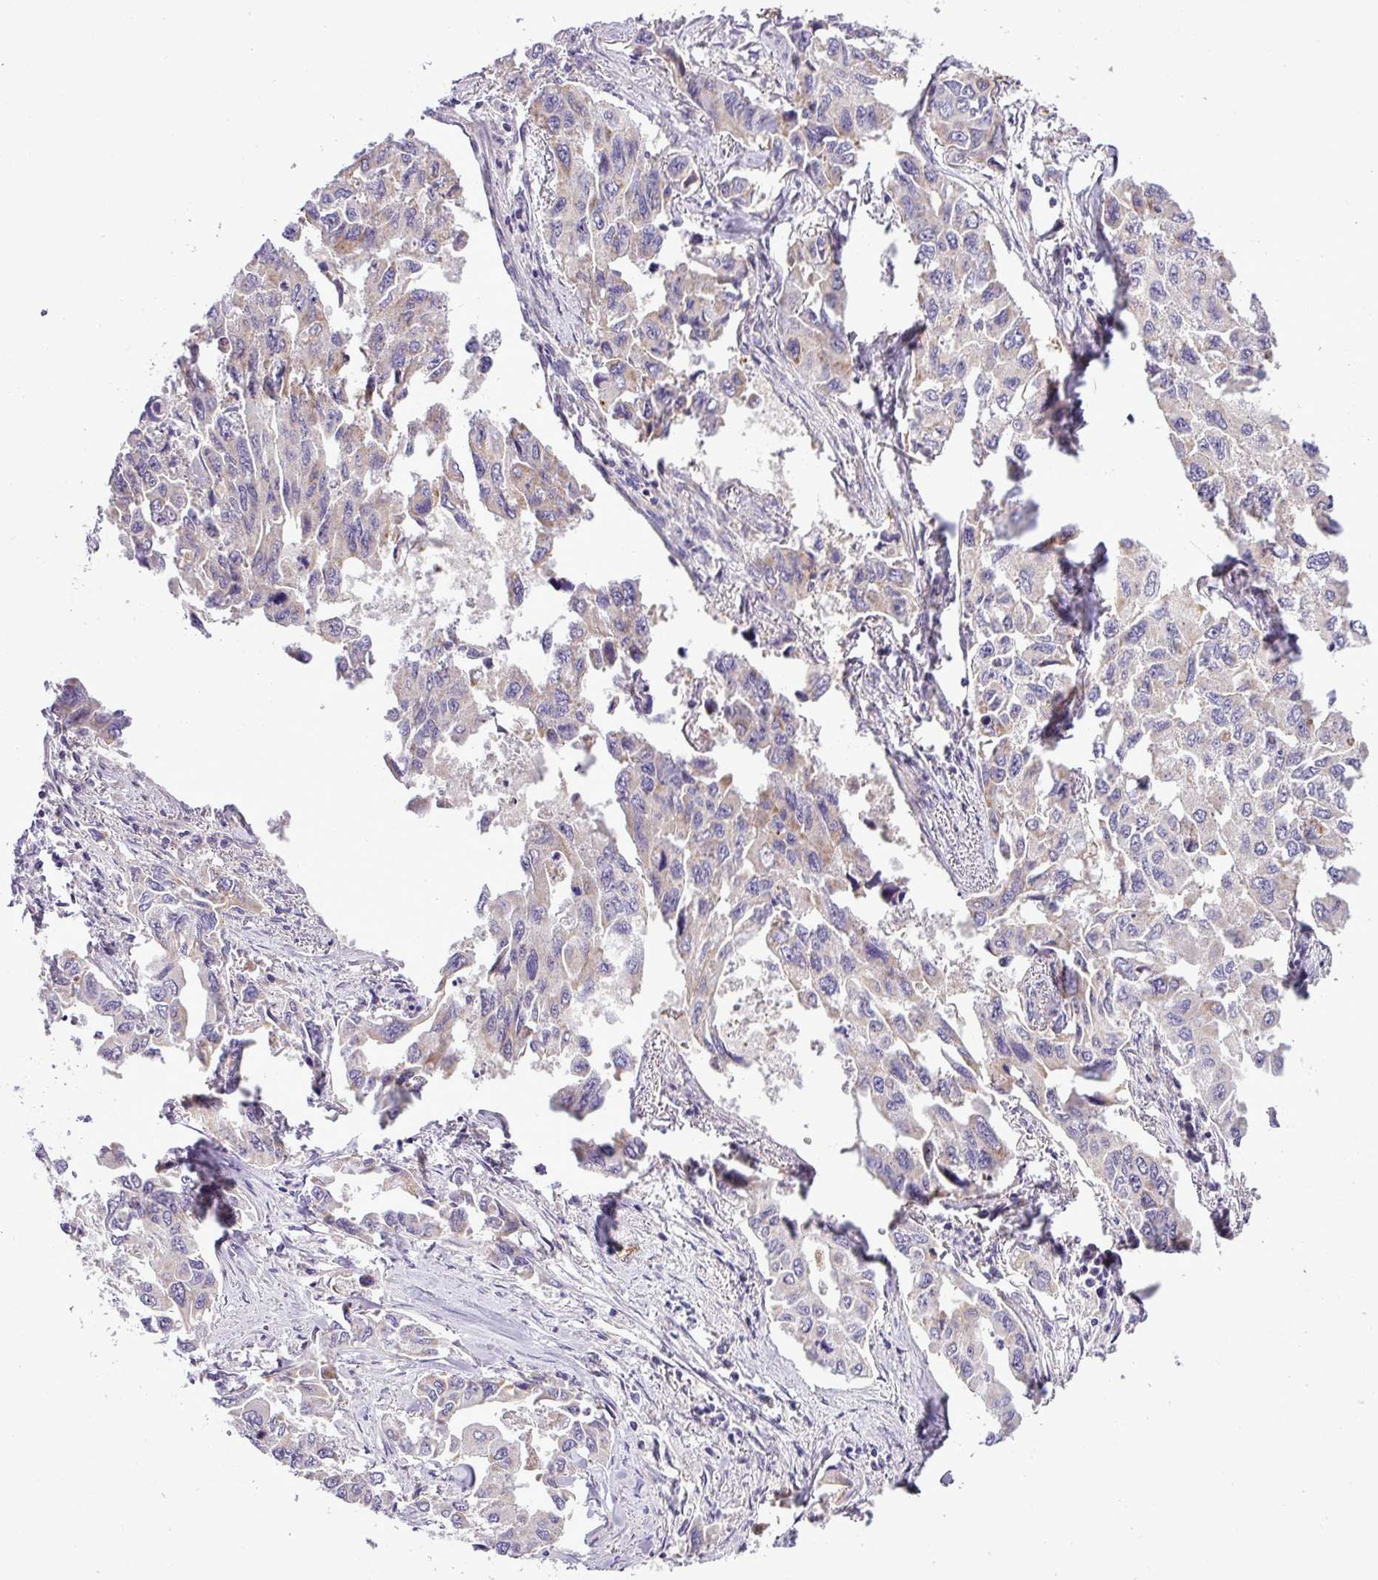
{"staining": {"intensity": "weak", "quantity": "<25%", "location": "cytoplasmic/membranous"}, "tissue": "lung cancer", "cell_type": "Tumor cells", "image_type": "cancer", "snomed": [{"axis": "morphology", "description": "Adenocarcinoma, NOS"}, {"axis": "topography", "description": "Lung"}], "caption": "A micrograph of human lung adenocarcinoma is negative for staining in tumor cells.", "gene": "CWH43", "patient": {"sex": "male", "age": 64}}